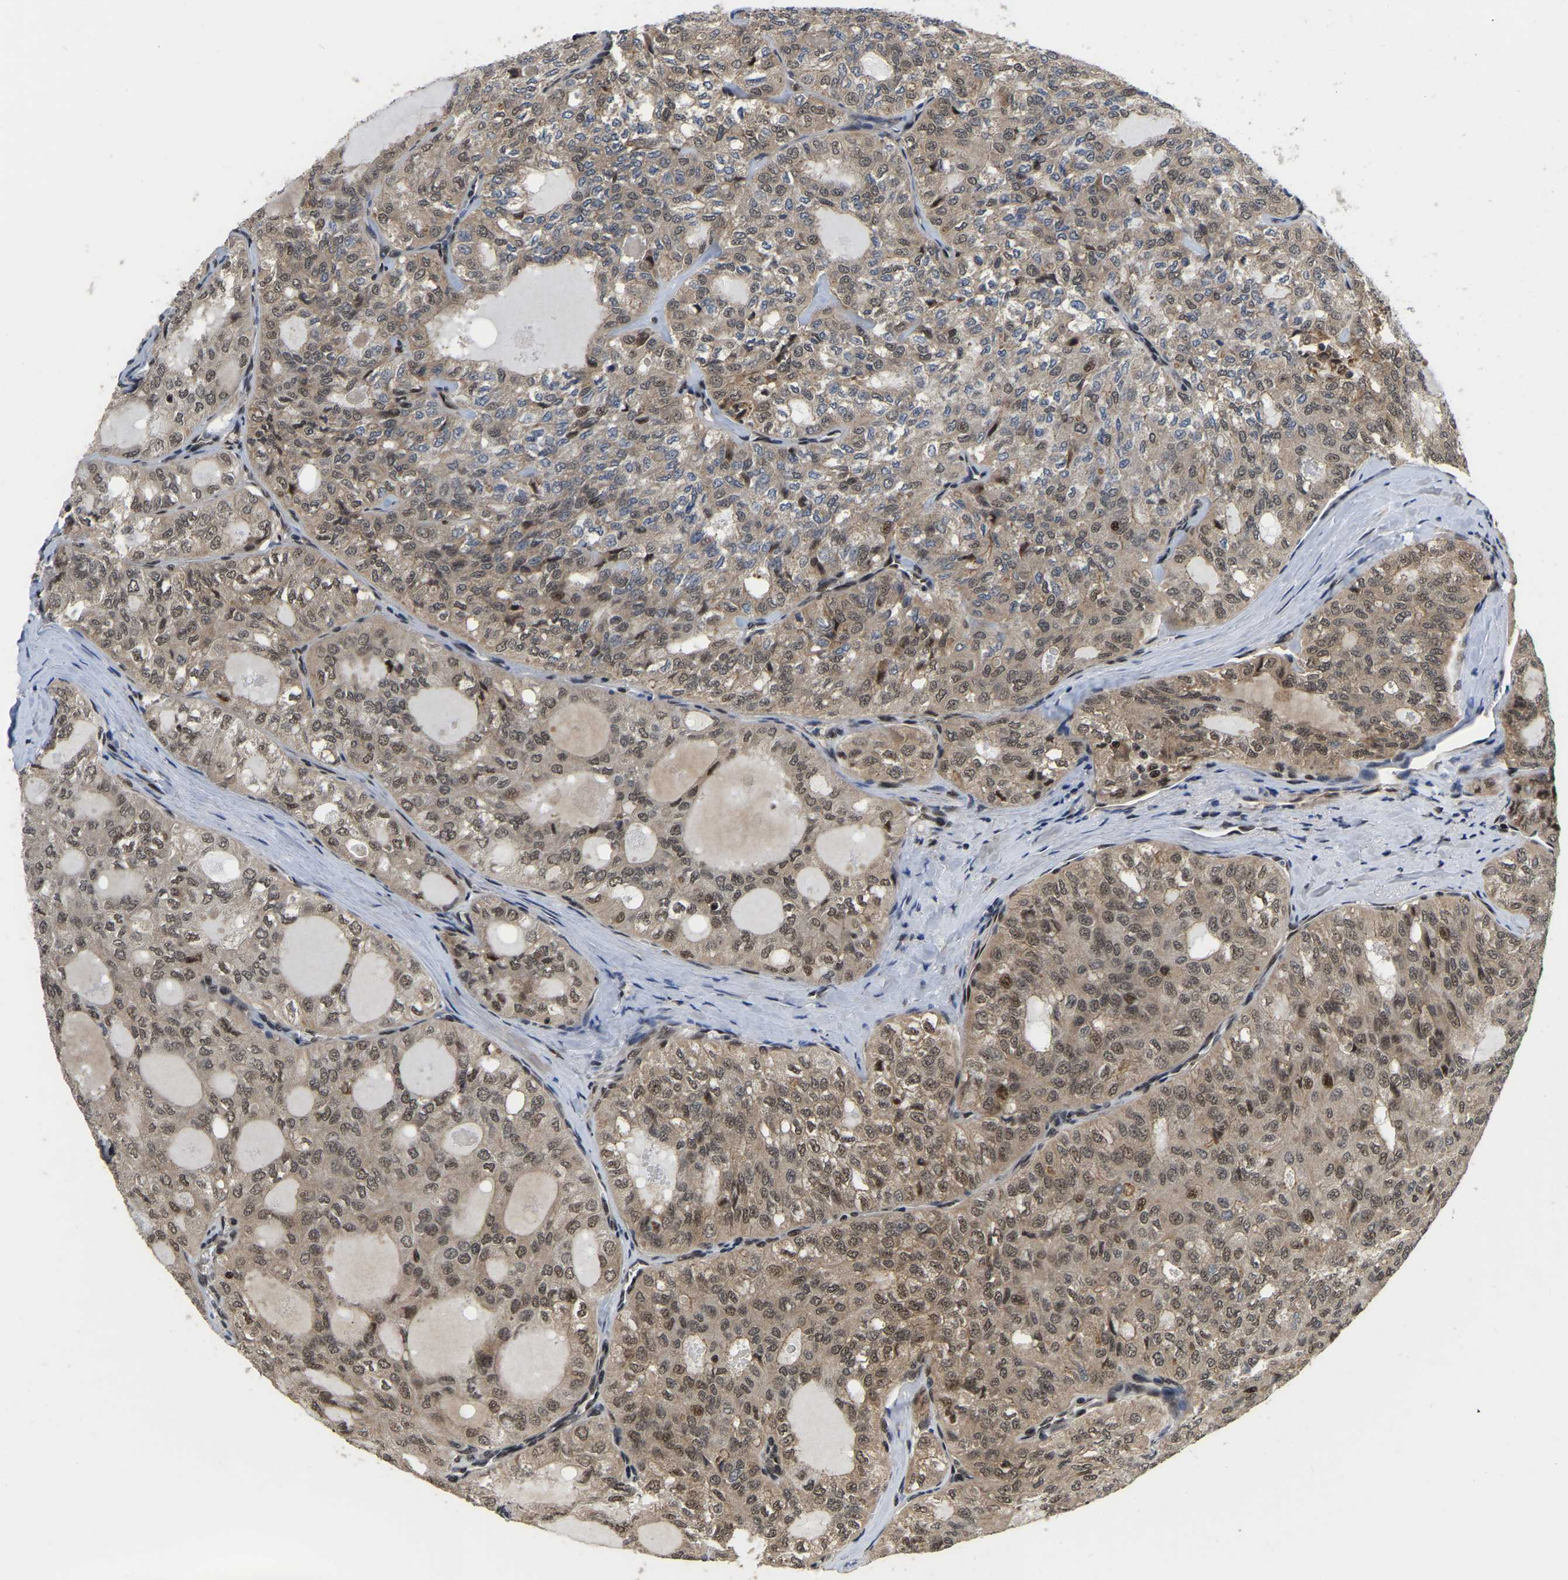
{"staining": {"intensity": "moderate", "quantity": ">75%", "location": "cytoplasmic/membranous,nuclear"}, "tissue": "thyroid cancer", "cell_type": "Tumor cells", "image_type": "cancer", "snomed": [{"axis": "morphology", "description": "Follicular adenoma carcinoma, NOS"}, {"axis": "topography", "description": "Thyroid gland"}], "caption": "Thyroid follicular adenoma carcinoma stained with a brown dye reveals moderate cytoplasmic/membranous and nuclear positive expression in approximately >75% of tumor cells.", "gene": "CIAO1", "patient": {"sex": "male", "age": 75}}